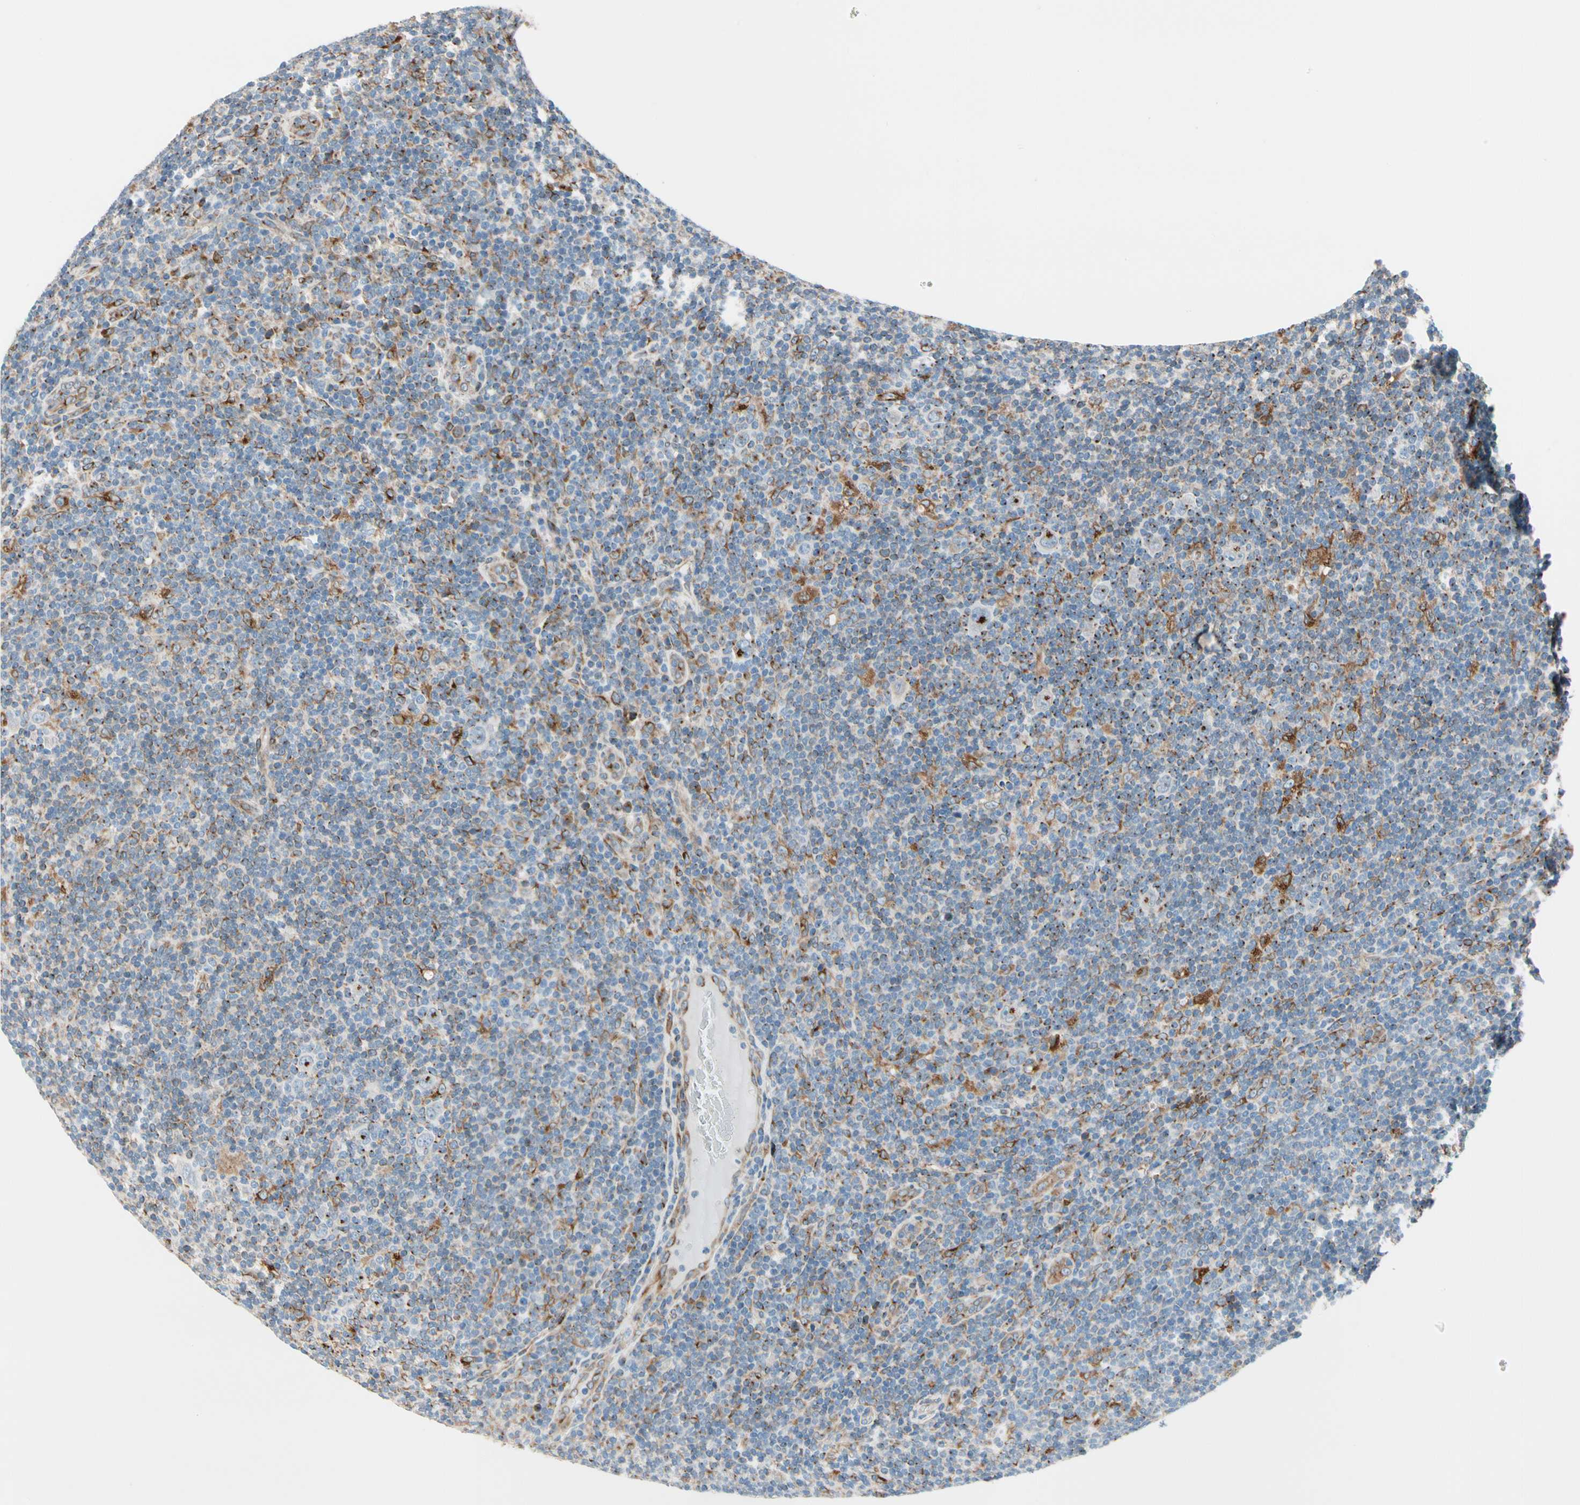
{"staining": {"intensity": "negative", "quantity": "none", "location": "none"}, "tissue": "lymphoma", "cell_type": "Tumor cells", "image_type": "cancer", "snomed": [{"axis": "morphology", "description": "Hodgkin's disease, NOS"}, {"axis": "topography", "description": "Lymph node"}], "caption": "Photomicrograph shows no protein positivity in tumor cells of Hodgkin's disease tissue.", "gene": "NUCB1", "patient": {"sex": "female", "age": 57}}